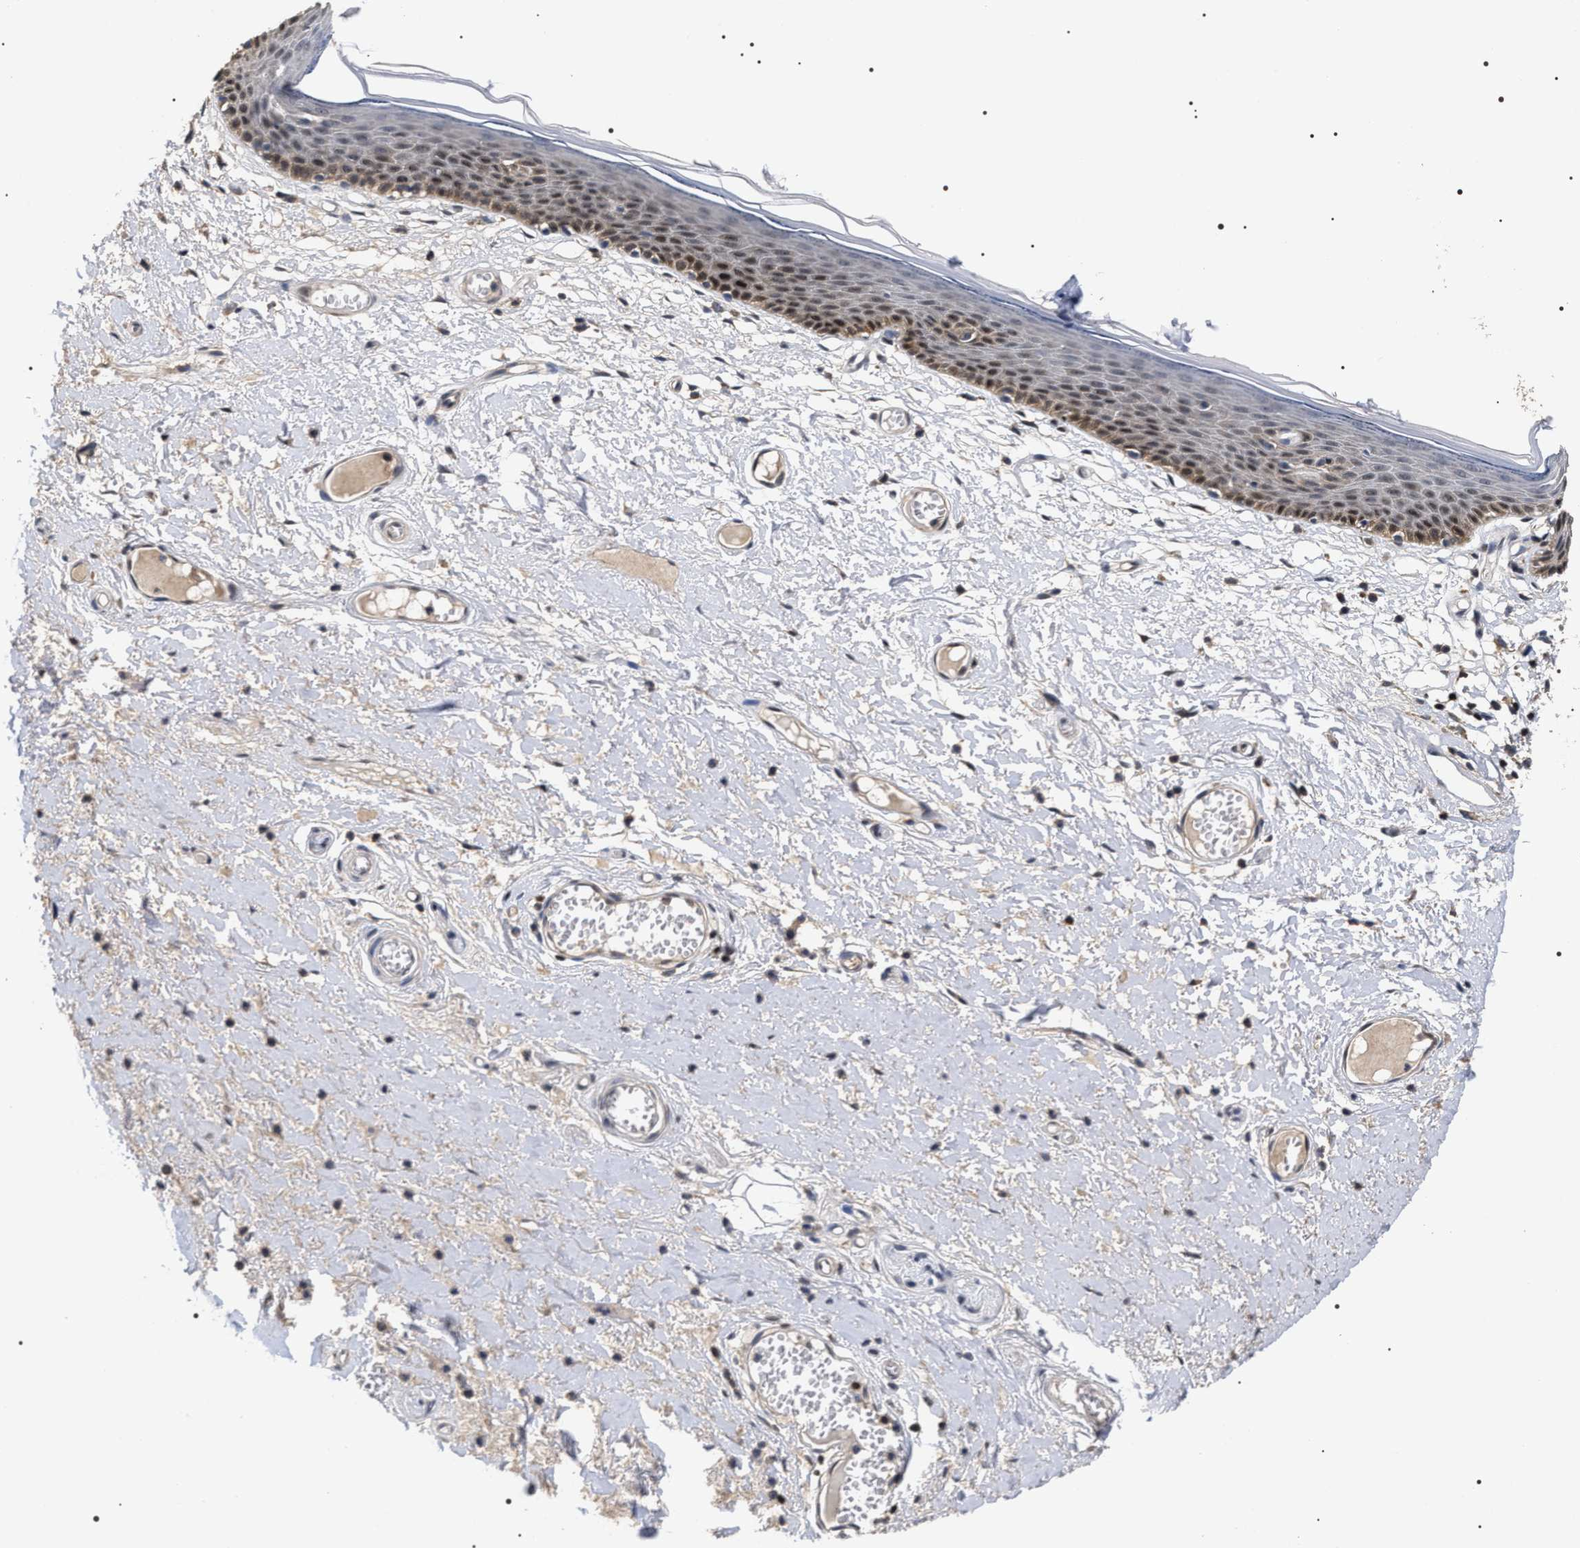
{"staining": {"intensity": "moderate", "quantity": "25%-75%", "location": "cytoplasmic/membranous"}, "tissue": "skin", "cell_type": "Epidermal cells", "image_type": "normal", "snomed": [{"axis": "morphology", "description": "Normal tissue, NOS"}, {"axis": "topography", "description": "Vulva"}], "caption": "This is a micrograph of IHC staining of normal skin, which shows moderate expression in the cytoplasmic/membranous of epidermal cells.", "gene": "UPF3A", "patient": {"sex": "female", "age": 54}}